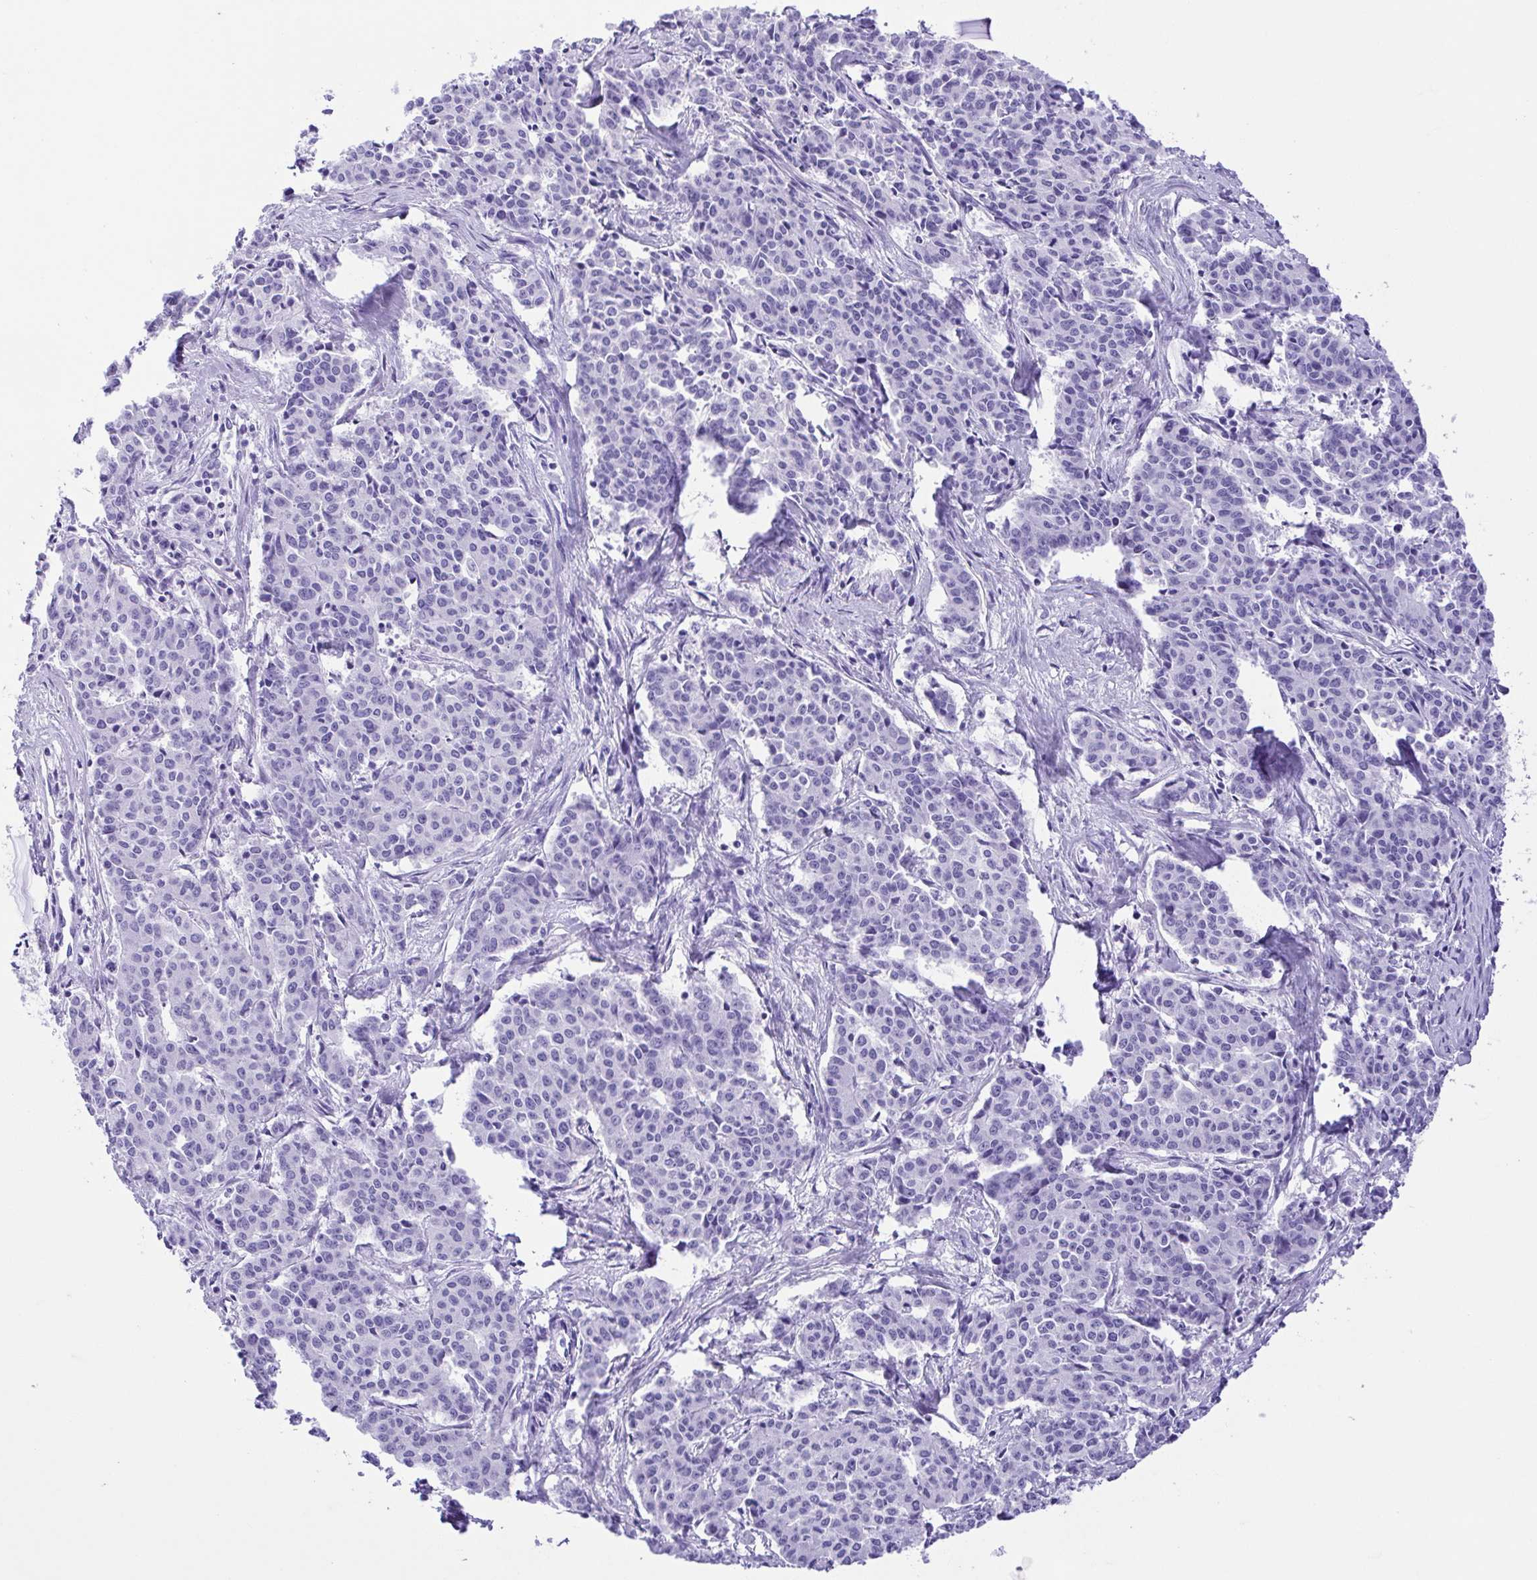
{"staining": {"intensity": "negative", "quantity": "none", "location": "none"}, "tissue": "cervical cancer", "cell_type": "Tumor cells", "image_type": "cancer", "snomed": [{"axis": "morphology", "description": "Squamous cell carcinoma, NOS"}, {"axis": "topography", "description": "Cervix"}], "caption": "A photomicrograph of human cervical cancer is negative for staining in tumor cells.", "gene": "CDSN", "patient": {"sex": "female", "age": 28}}